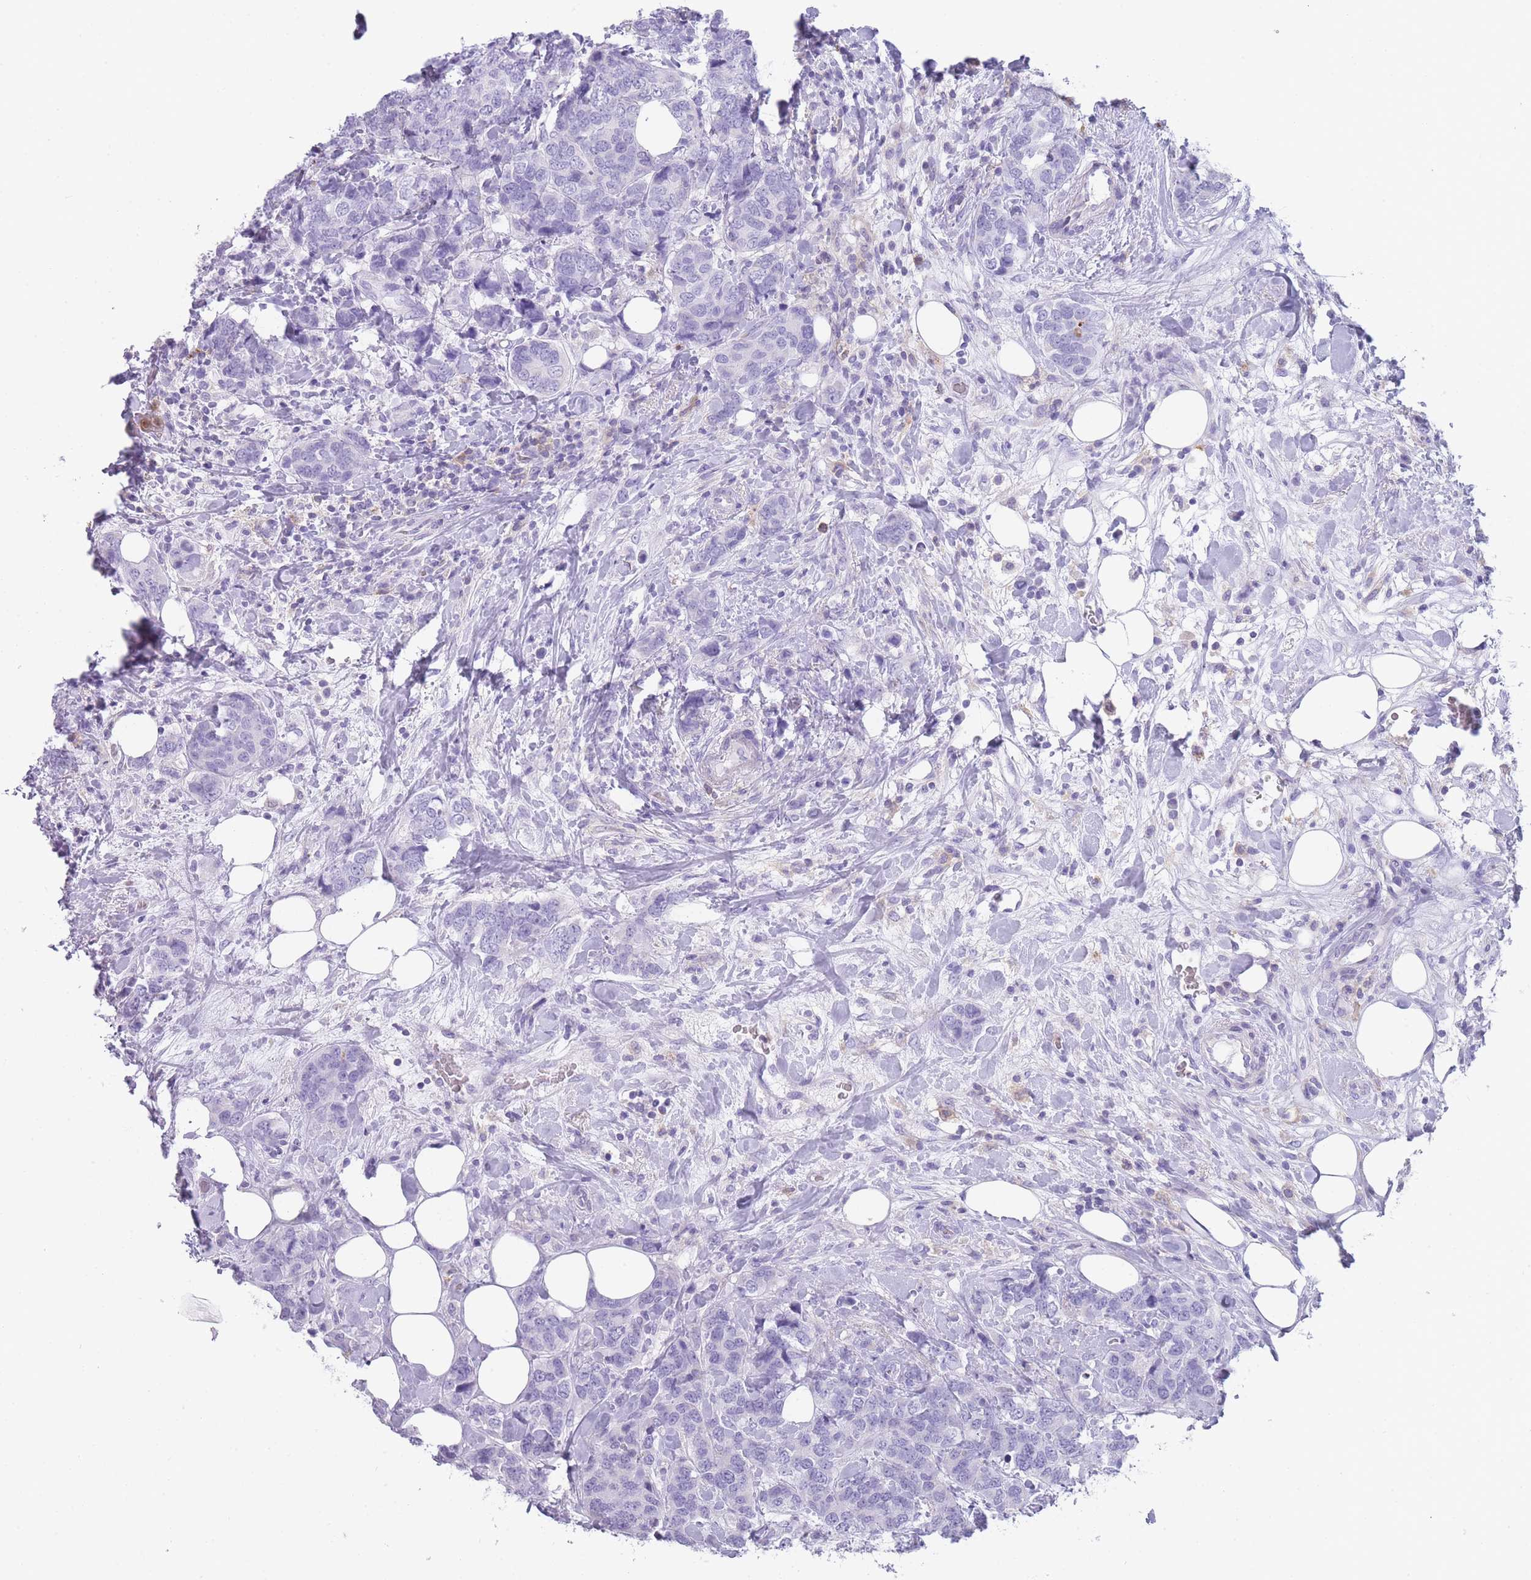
{"staining": {"intensity": "negative", "quantity": "none", "location": "none"}, "tissue": "breast cancer", "cell_type": "Tumor cells", "image_type": "cancer", "snomed": [{"axis": "morphology", "description": "Lobular carcinoma"}, {"axis": "topography", "description": "Breast"}], "caption": "DAB (3,3'-diaminobenzidine) immunohistochemical staining of human lobular carcinoma (breast) displays no significant staining in tumor cells.", "gene": "CR1L", "patient": {"sex": "female", "age": 59}}